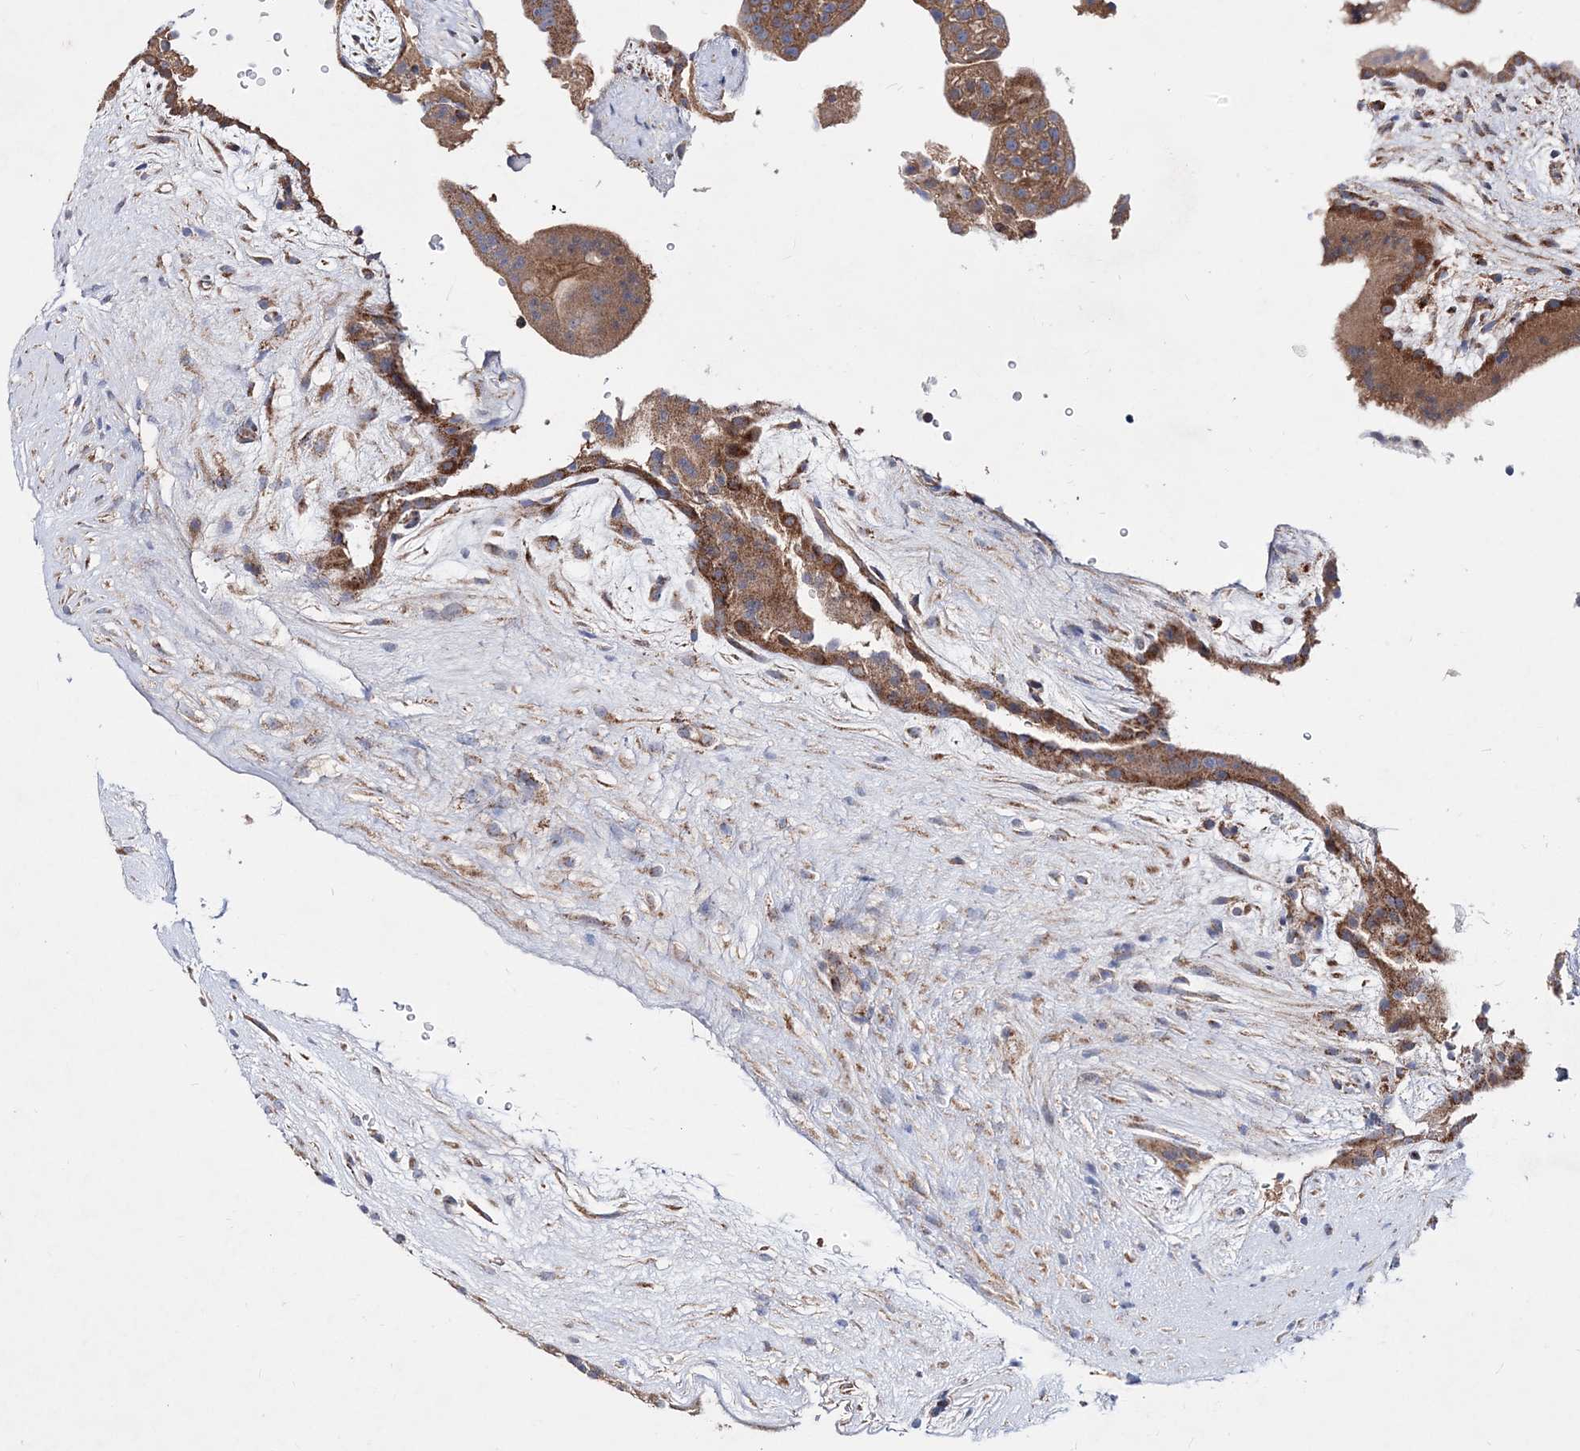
{"staining": {"intensity": "moderate", "quantity": ">75%", "location": "cytoplasmic/membranous"}, "tissue": "placenta", "cell_type": "Trophoblastic cells", "image_type": "normal", "snomed": [{"axis": "morphology", "description": "Normal tissue, NOS"}, {"axis": "topography", "description": "Placenta"}], "caption": "A brown stain labels moderate cytoplasmic/membranous positivity of a protein in trophoblastic cells of benign placenta.", "gene": "NGLY1", "patient": {"sex": "female", "age": 19}}